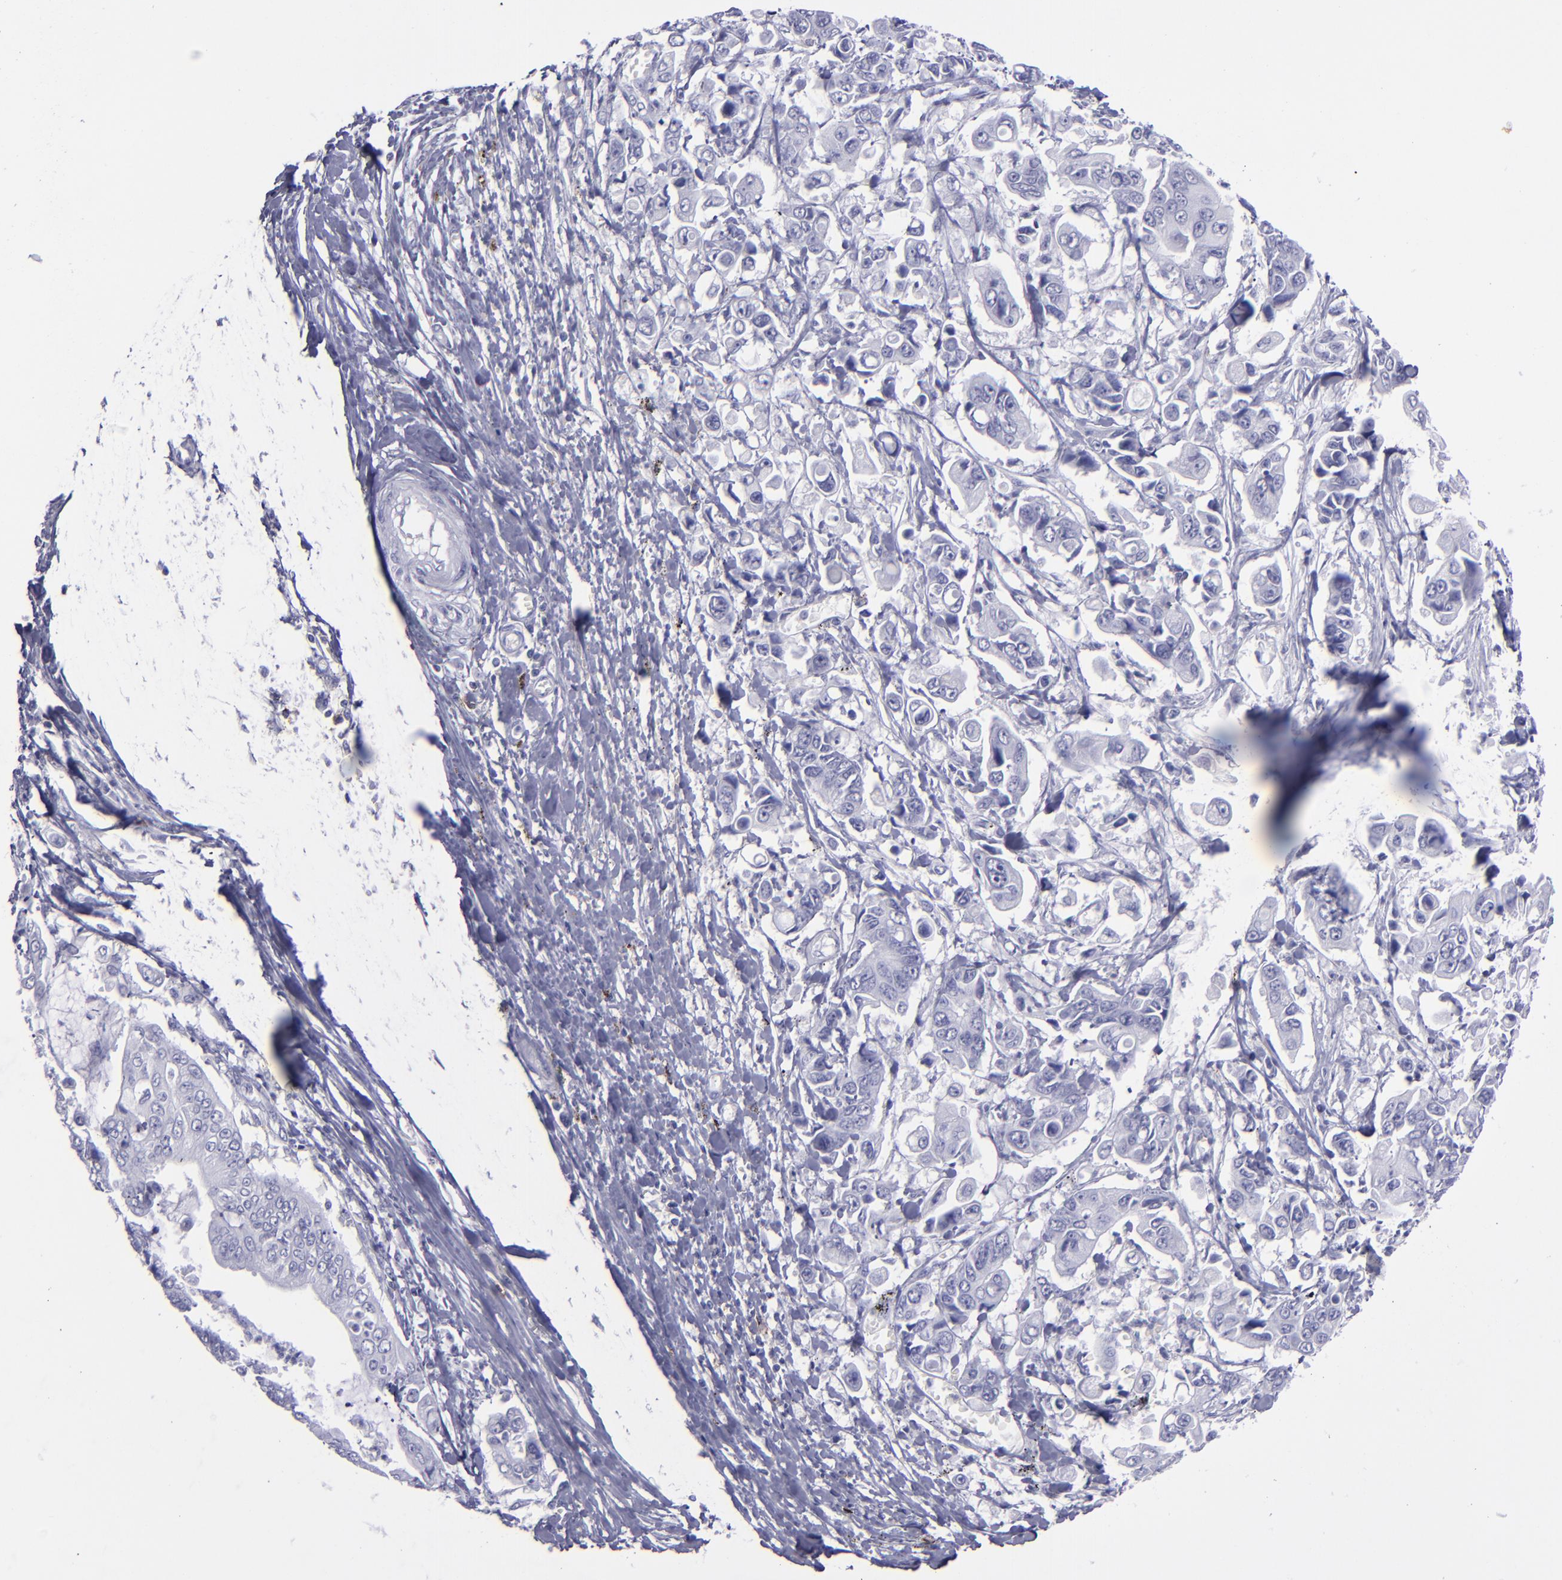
{"staining": {"intensity": "negative", "quantity": "none", "location": "none"}, "tissue": "stomach cancer", "cell_type": "Tumor cells", "image_type": "cancer", "snomed": [{"axis": "morphology", "description": "Adenocarcinoma, NOS"}, {"axis": "topography", "description": "Stomach, upper"}], "caption": "DAB (3,3'-diaminobenzidine) immunohistochemical staining of human stomach cancer (adenocarcinoma) exhibits no significant expression in tumor cells.", "gene": "SELPLG", "patient": {"sex": "male", "age": 80}}